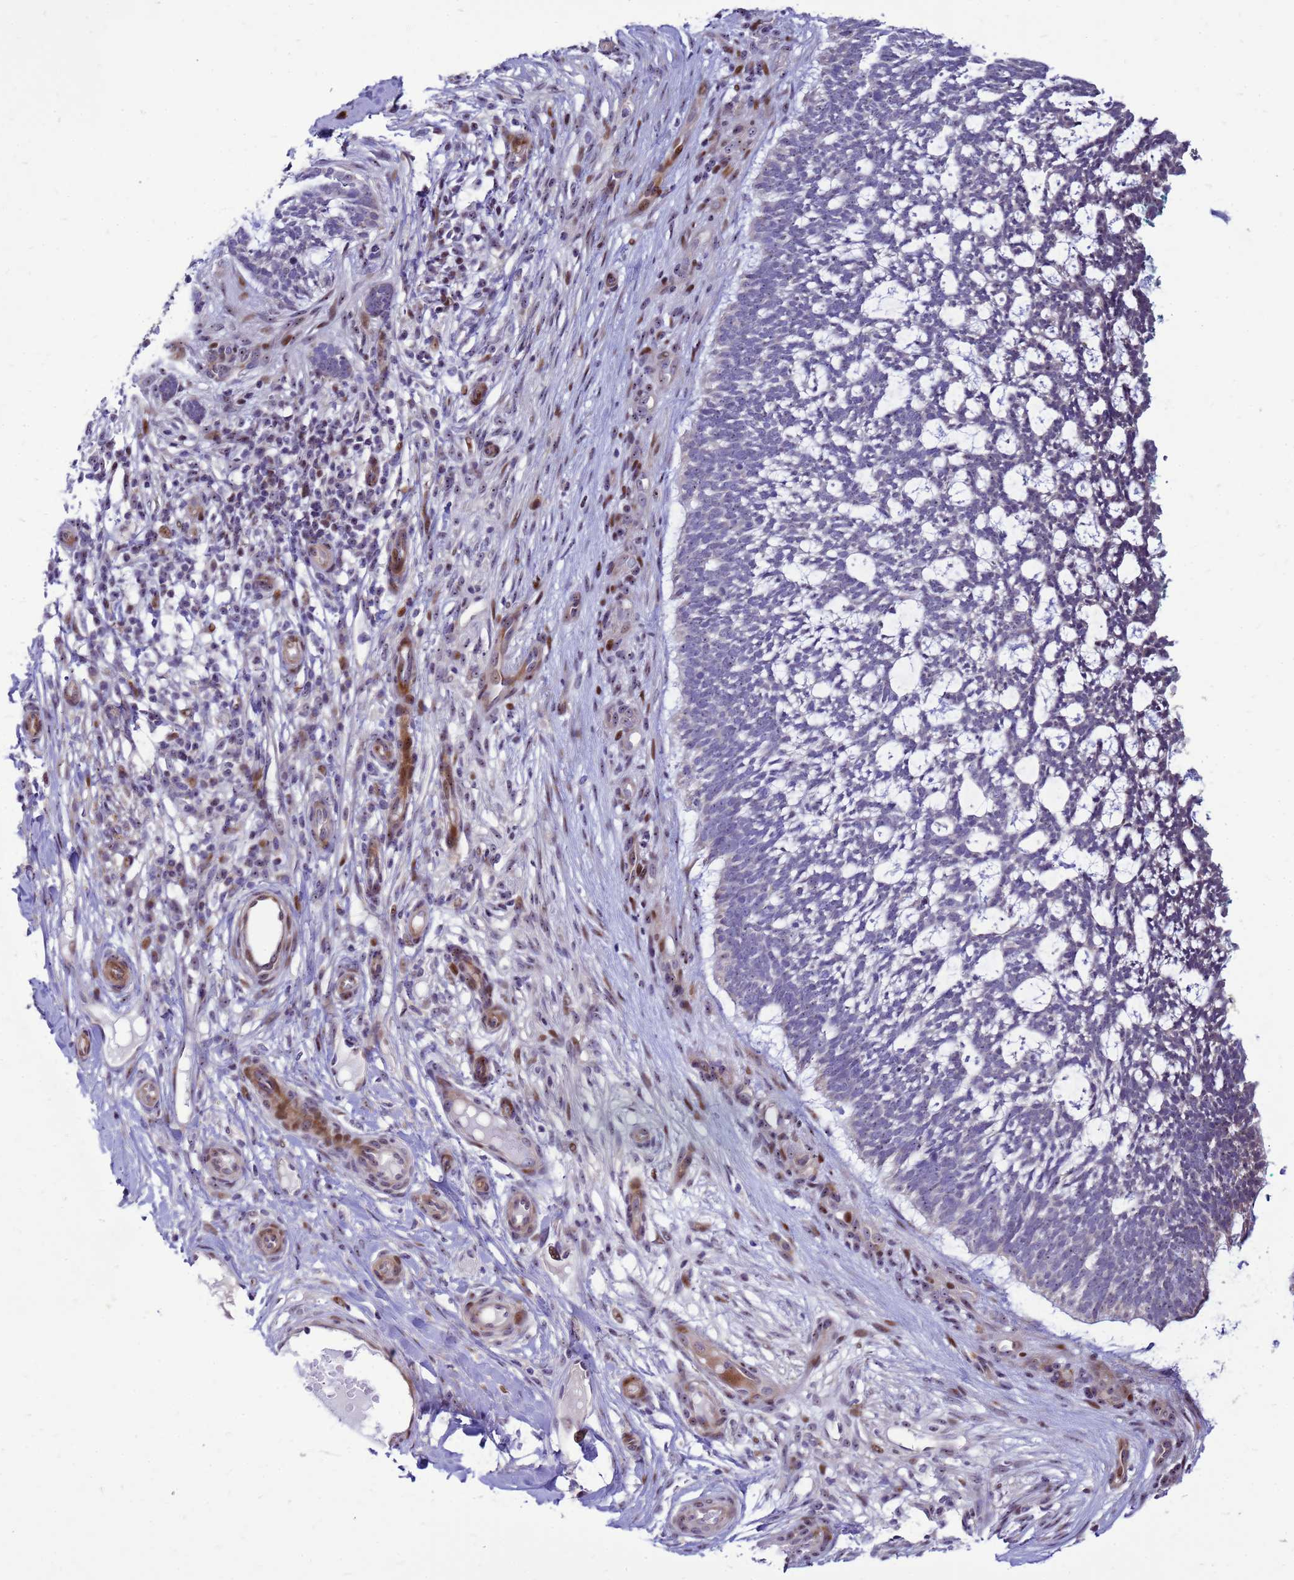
{"staining": {"intensity": "negative", "quantity": "none", "location": "none"}, "tissue": "skin cancer", "cell_type": "Tumor cells", "image_type": "cancer", "snomed": [{"axis": "morphology", "description": "Basal cell carcinoma"}, {"axis": "topography", "description": "Skin"}], "caption": "A high-resolution photomicrograph shows immunohistochemistry (IHC) staining of skin cancer (basal cell carcinoma), which shows no significant positivity in tumor cells. (IHC, brightfield microscopy, high magnification).", "gene": "RSPO1", "patient": {"sex": "male", "age": 88}}